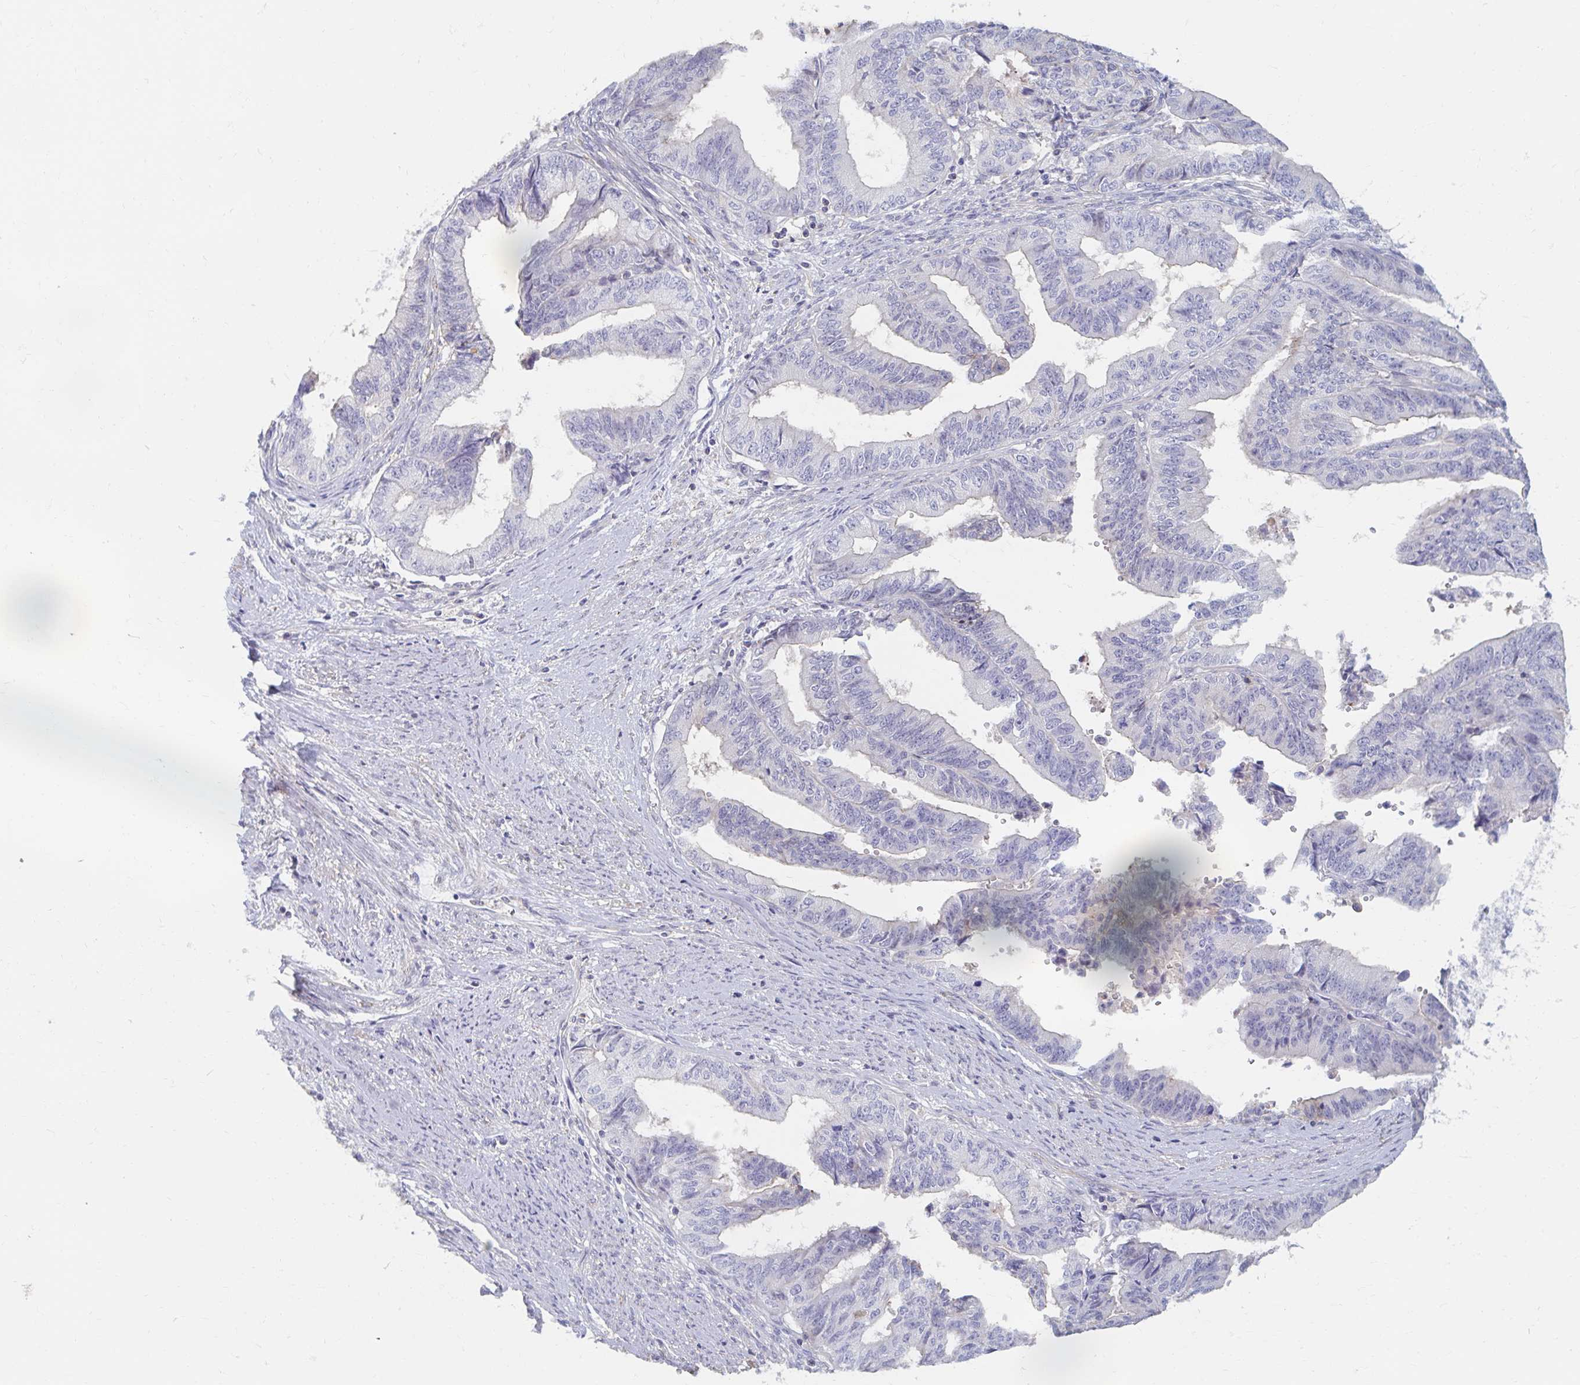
{"staining": {"intensity": "negative", "quantity": "none", "location": "none"}, "tissue": "endometrial cancer", "cell_type": "Tumor cells", "image_type": "cancer", "snomed": [{"axis": "morphology", "description": "Adenocarcinoma, NOS"}, {"axis": "topography", "description": "Endometrium"}], "caption": "High magnification brightfield microscopy of endometrial adenocarcinoma stained with DAB (3,3'-diaminobenzidine) (brown) and counterstained with hematoxylin (blue): tumor cells show no significant expression.", "gene": "MYLK2", "patient": {"sex": "female", "age": 65}}